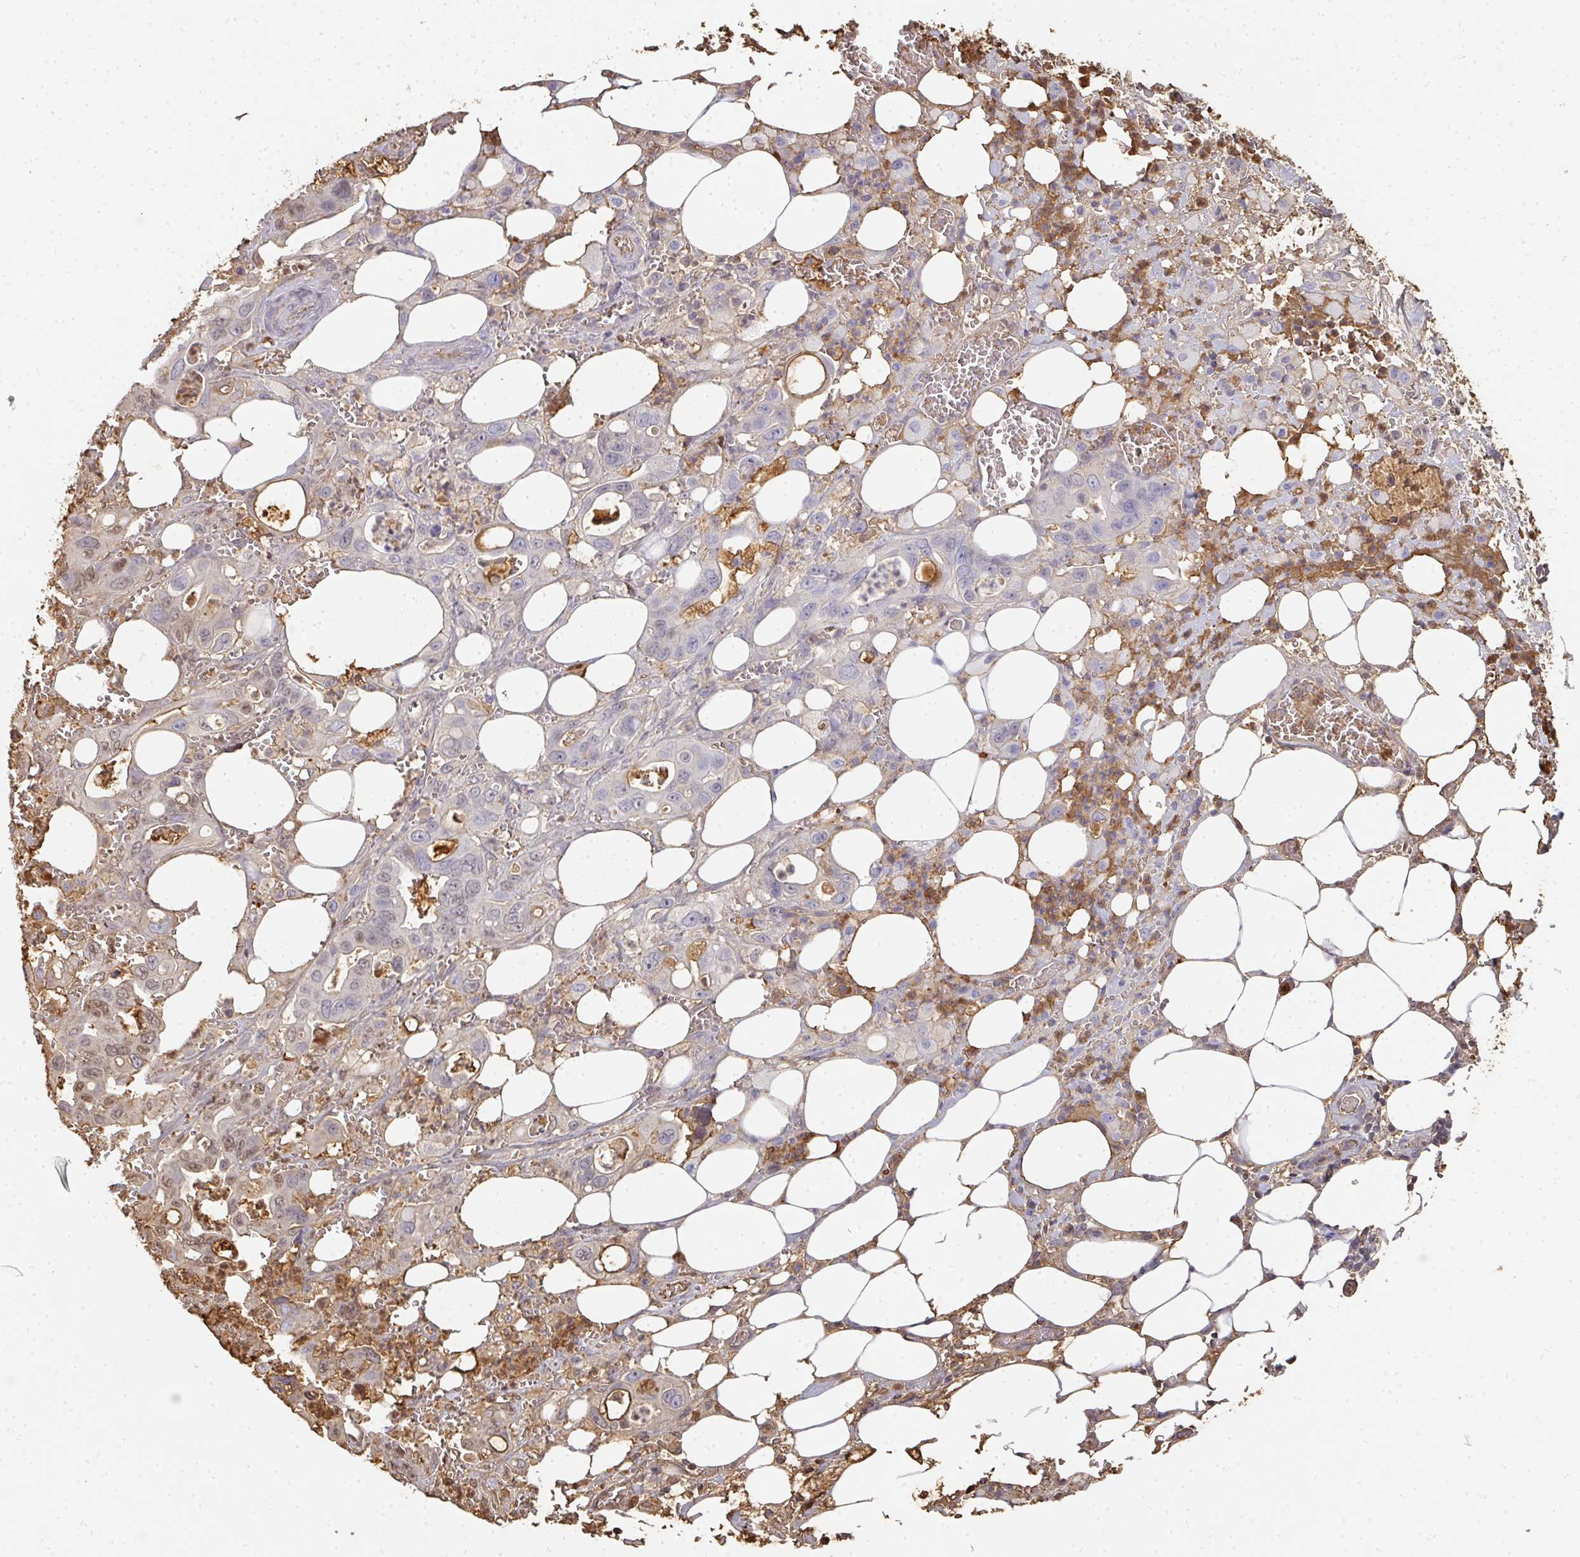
{"staining": {"intensity": "moderate", "quantity": "<25%", "location": "cytoplasmic/membranous,nuclear"}, "tissue": "pancreatic cancer", "cell_type": "Tumor cells", "image_type": "cancer", "snomed": [{"axis": "morphology", "description": "Adenocarcinoma, NOS"}, {"axis": "topography", "description": "Pancreas"}], "caption": "There is low levels of moderate cytoplasmic/membranous and nuclear positivity in tumor cells of pancreatic adenocarcinoma, as demonstrated by immunohistochemical staining (brown color).", "gene": "ALB", "patient": {"sex": "male", "age": 61}}